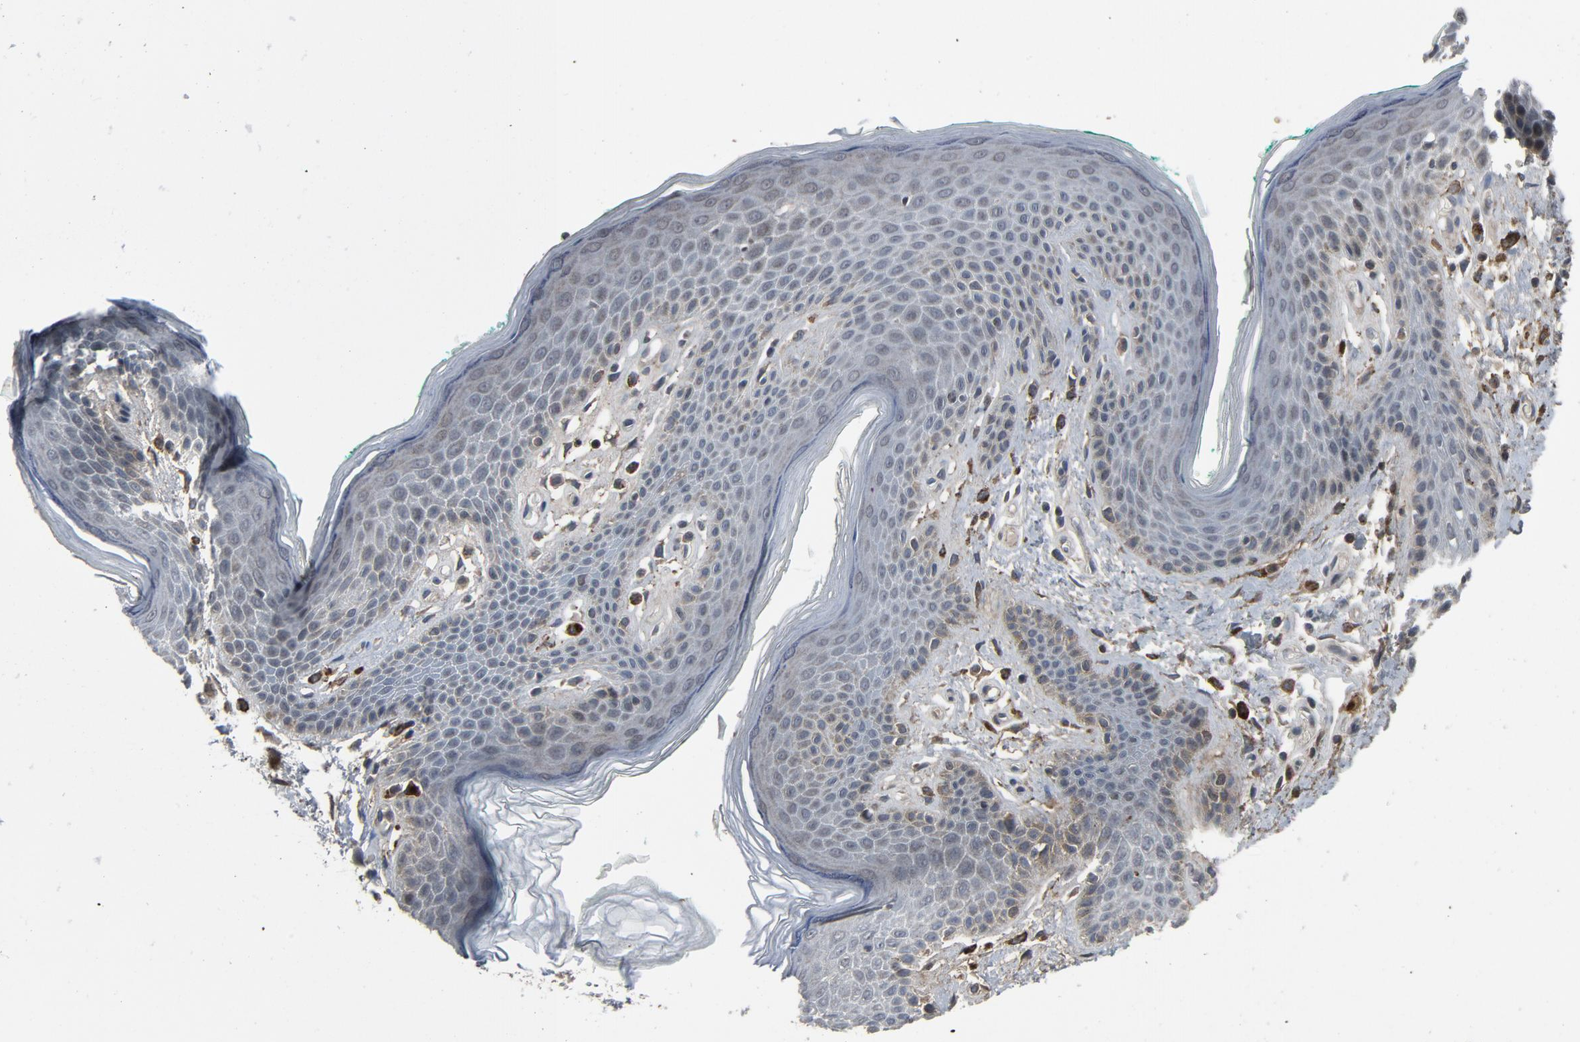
{"staining": {"intensity": "negative", "quantity": "none", "location": "none"}, "tissue": "skin", "cell_type": "Epidermal cells", "image_type": "normal", "snomed": [{"axis": "morphology", "description": "Normal tissue, NOS"}, {"axis": "topography", "description": "Anal"}], "caption": "Immunohistochemistry (IHC) micrograph of unremarkable skin: human skin stained with DAB (3,3'-diaminobenzidine) exhibits no significant protein expression in epidermal cells. (DAB (3,3'-diaminobenzidine) immunohistochemistry (IHC), high magnification).", "gene": "PDZD4", "patient": {"sex": "male", "age": 74}}